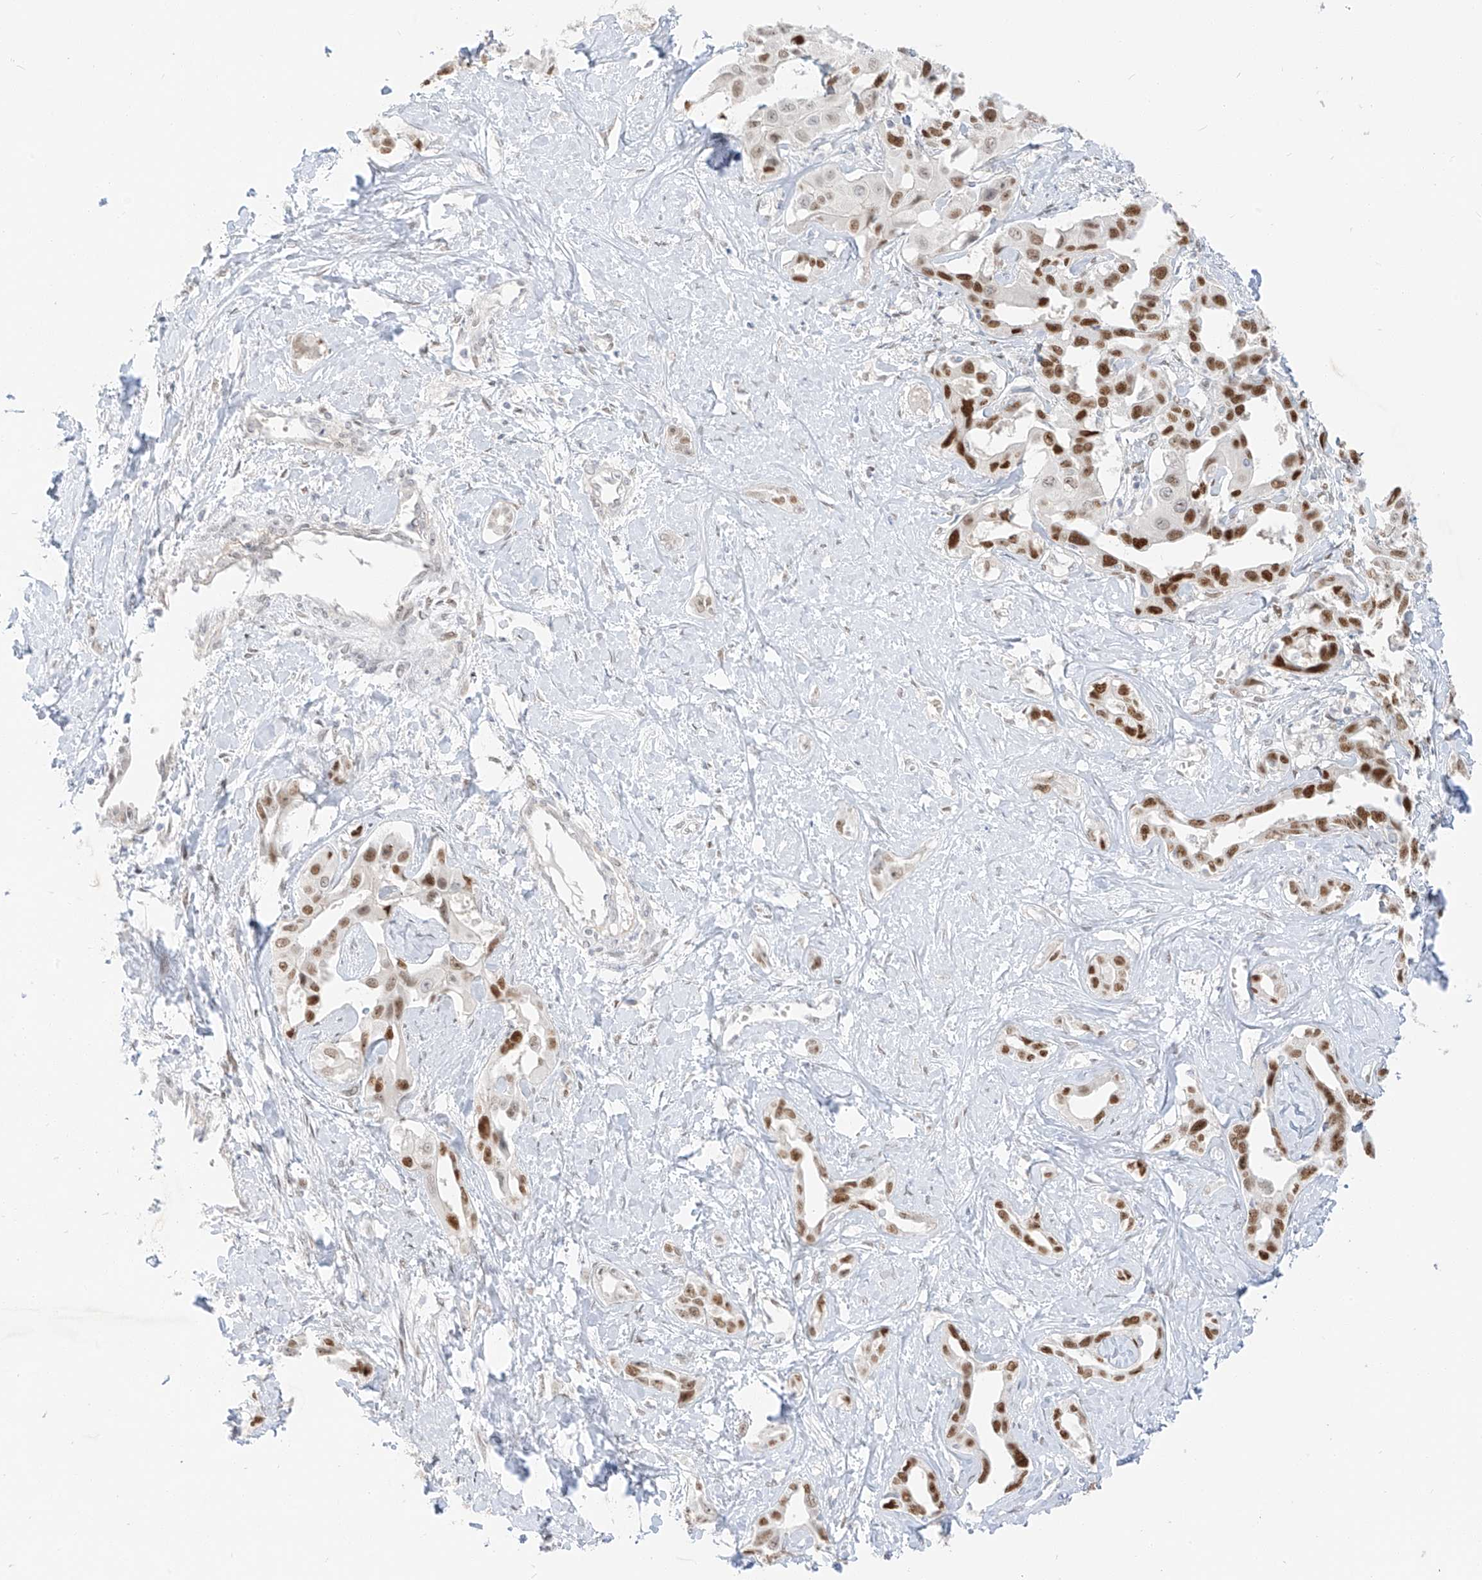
{"staining": {"intensity": "strong", "quantity": ">75%", "location": "nuclear"}, "tissue": "liver cancer", "cell_type": "Tumor cells", "image_type": "cancer", "snomed": [{"axis": "morphology", "description": "Cholangiocarcinoma"}, {"axis": "topography", "description": "Liver"}], "caption": "An immunohistochemistry photomicrograph of tumor tissue is shown. Protein staining in brown labels strong nuclear positivity in liver cancer (cholangiocarcinoma) within tumor cells. (DAB IHC with brightfield microscopy, high magnification).", "gene": "ZNF774", "patient": {"sex": "male", "age": 59}}